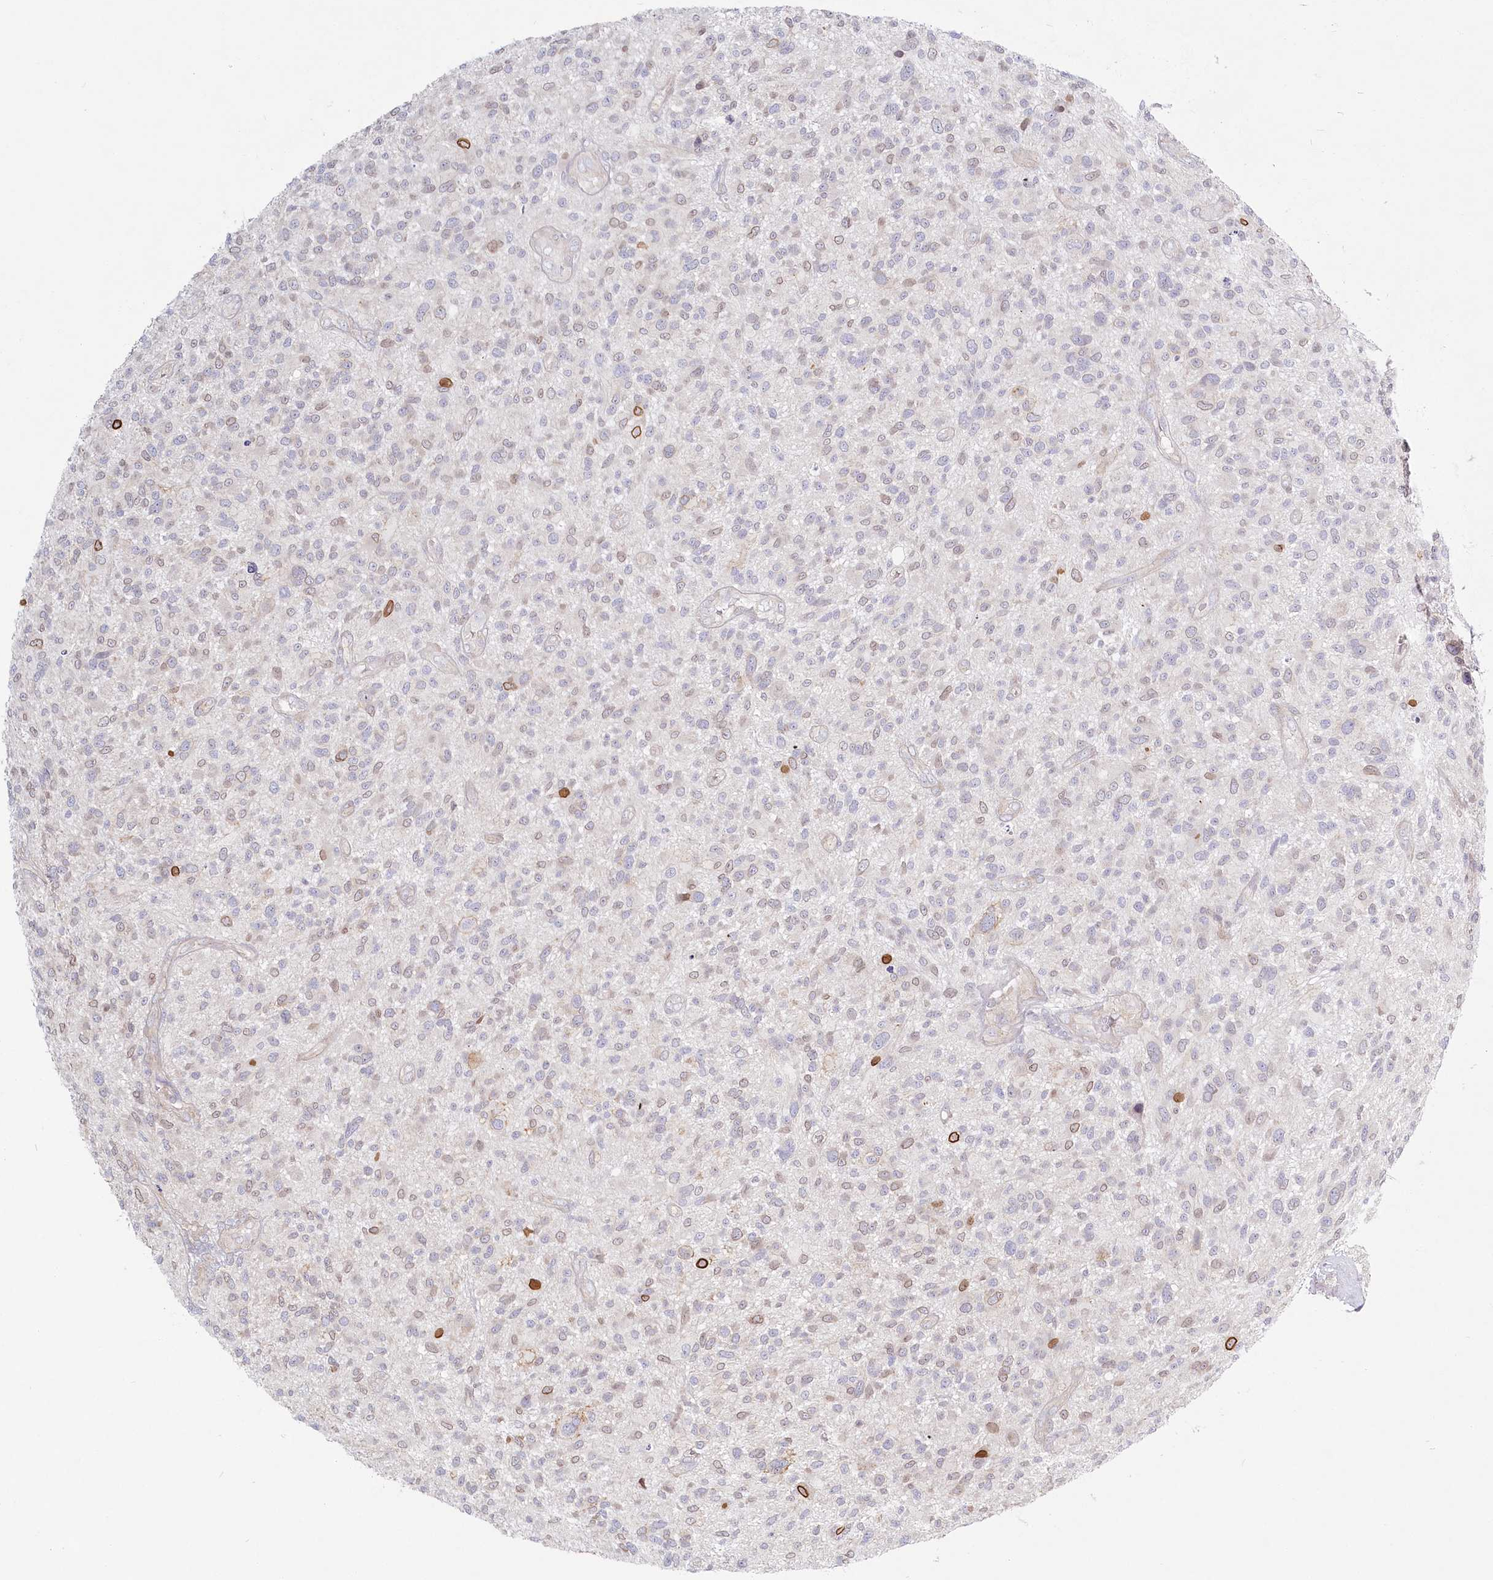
{"staining": {"intensity": "weak", "quantity": "<25%", "location": "cytoplasmic/membranous,nuclear"}, "tissue": "glioma", "cell_type": "Tumor cells", "image_type": "cancer", "snomed": [{"axis": "morphology", "description": "Glioma, malignant, High grade"}, {"axis": "topography", "description": "Brain"}], "caption": "Tumor cells are negative for brown protein staining in glioma.", "gene": "SPINK13", "patient": {"sex": "male", "age": 47}}